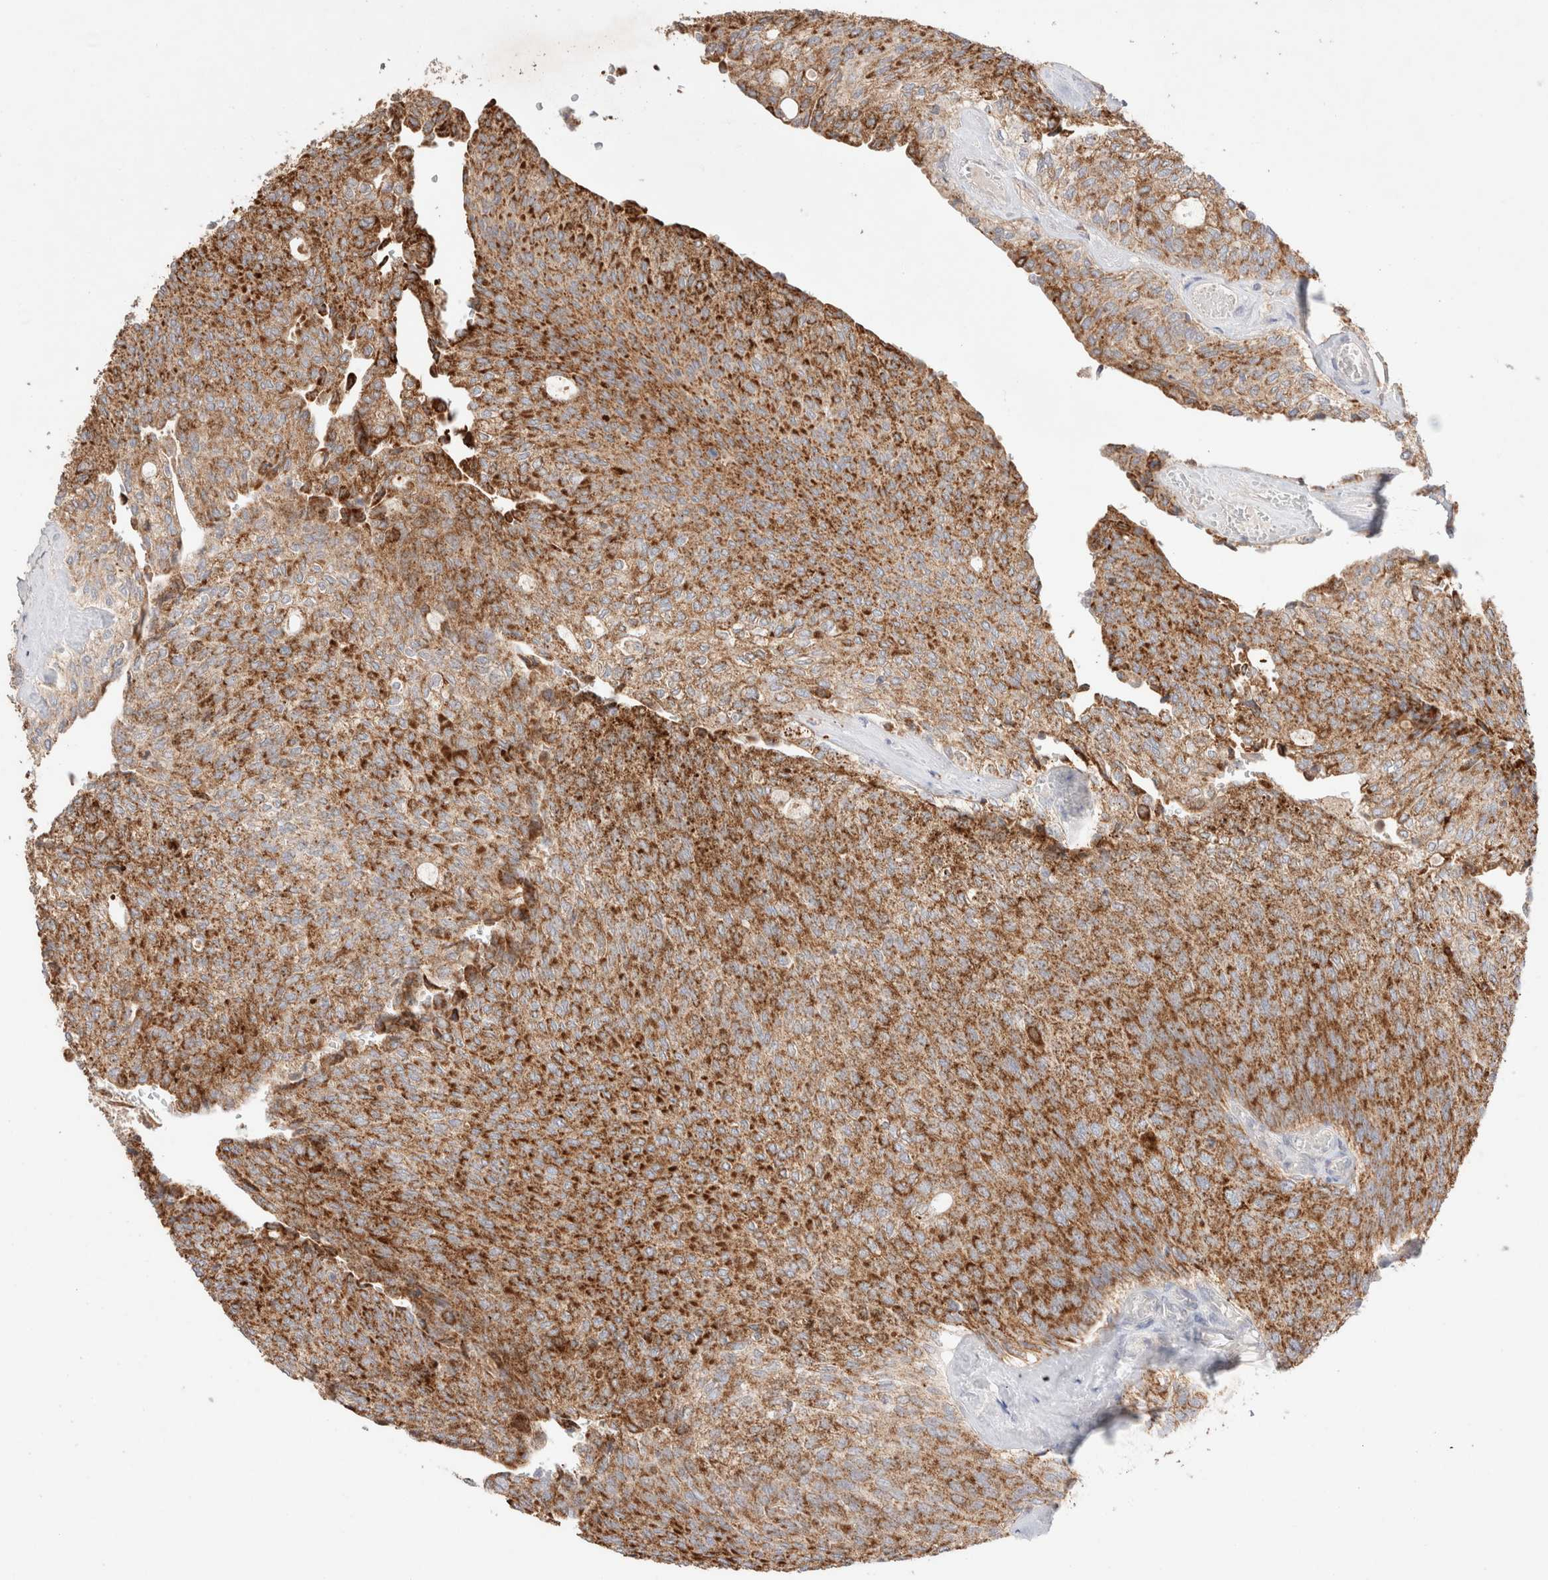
{"staining": {"intensity": "strong", "quantity": ">75%", "location": "cytoplasmic/membranous"}, "tissue": "urothelial cancer", "cell_type": "Tumor cells", "image_type": "cancer", "snomed": [{"axis": "morphology", "description": "Urothelial carcinoma, Low grade"}, {"axis": "topography", "description": "Urinary bladder"}], "caption": "Urothelial cancer tissue exhibits strong cytoplasmic/membranous staining in about >75% of tumor cells", "gene": "TRIM41", "patient": {"sex": "female", "age": 79}}